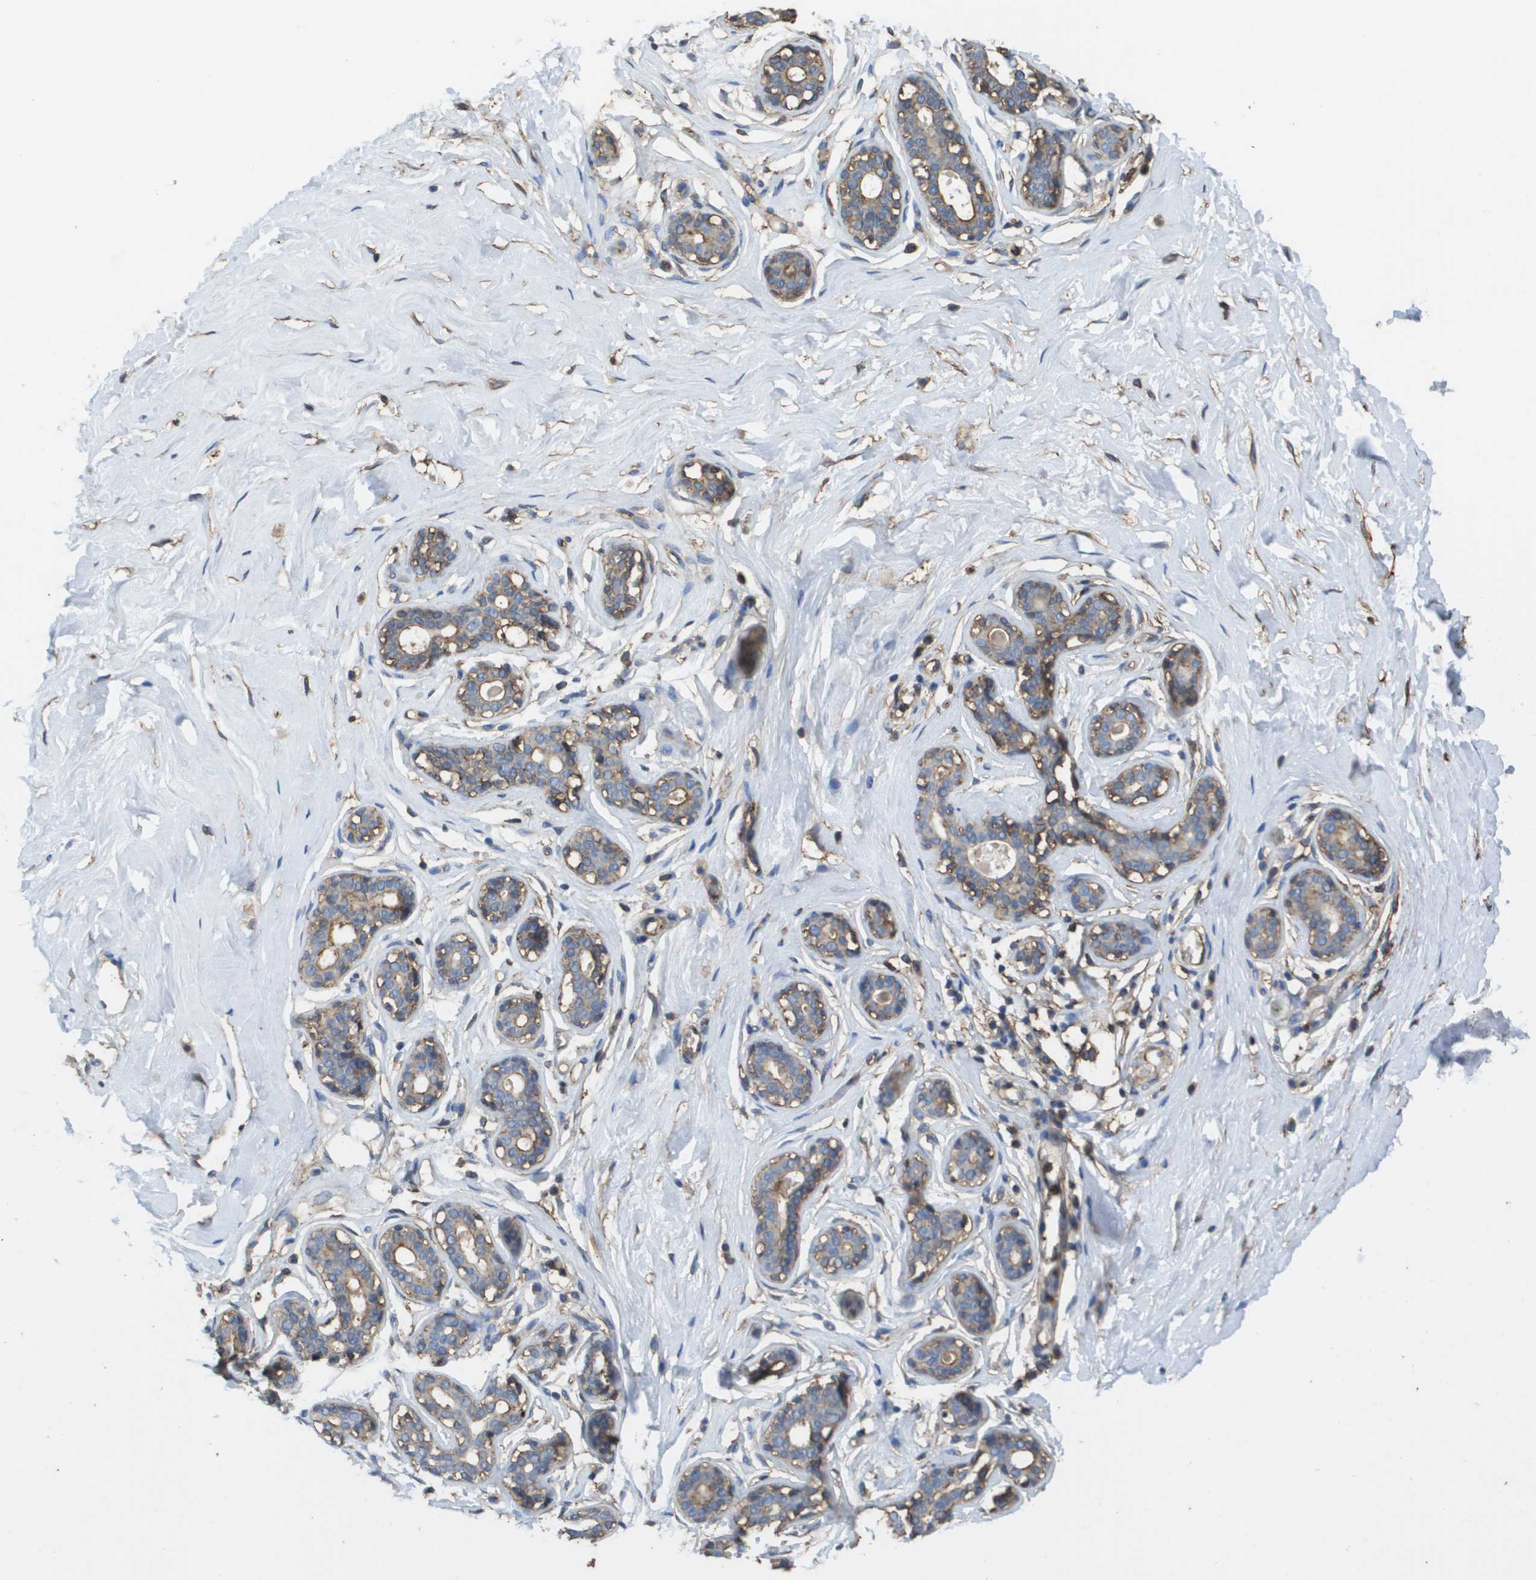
{"staining": {"intensity": "negative", "quantity": "none", "location": "none"}, "tissue": "breast", "cell_type": "Adipocytes", "image_type": "normal", "snomed": [{"axis": "morphology", "description": "Normal tissue, NOS"}, {"axis": "topography", "description": "Breast"}], "caption": "This is a micrograph of IHC staining of benign breast, which shows no expression in adipocytes.", "gene": "PASK", "patient": {"sex": "female", "age": 23}}